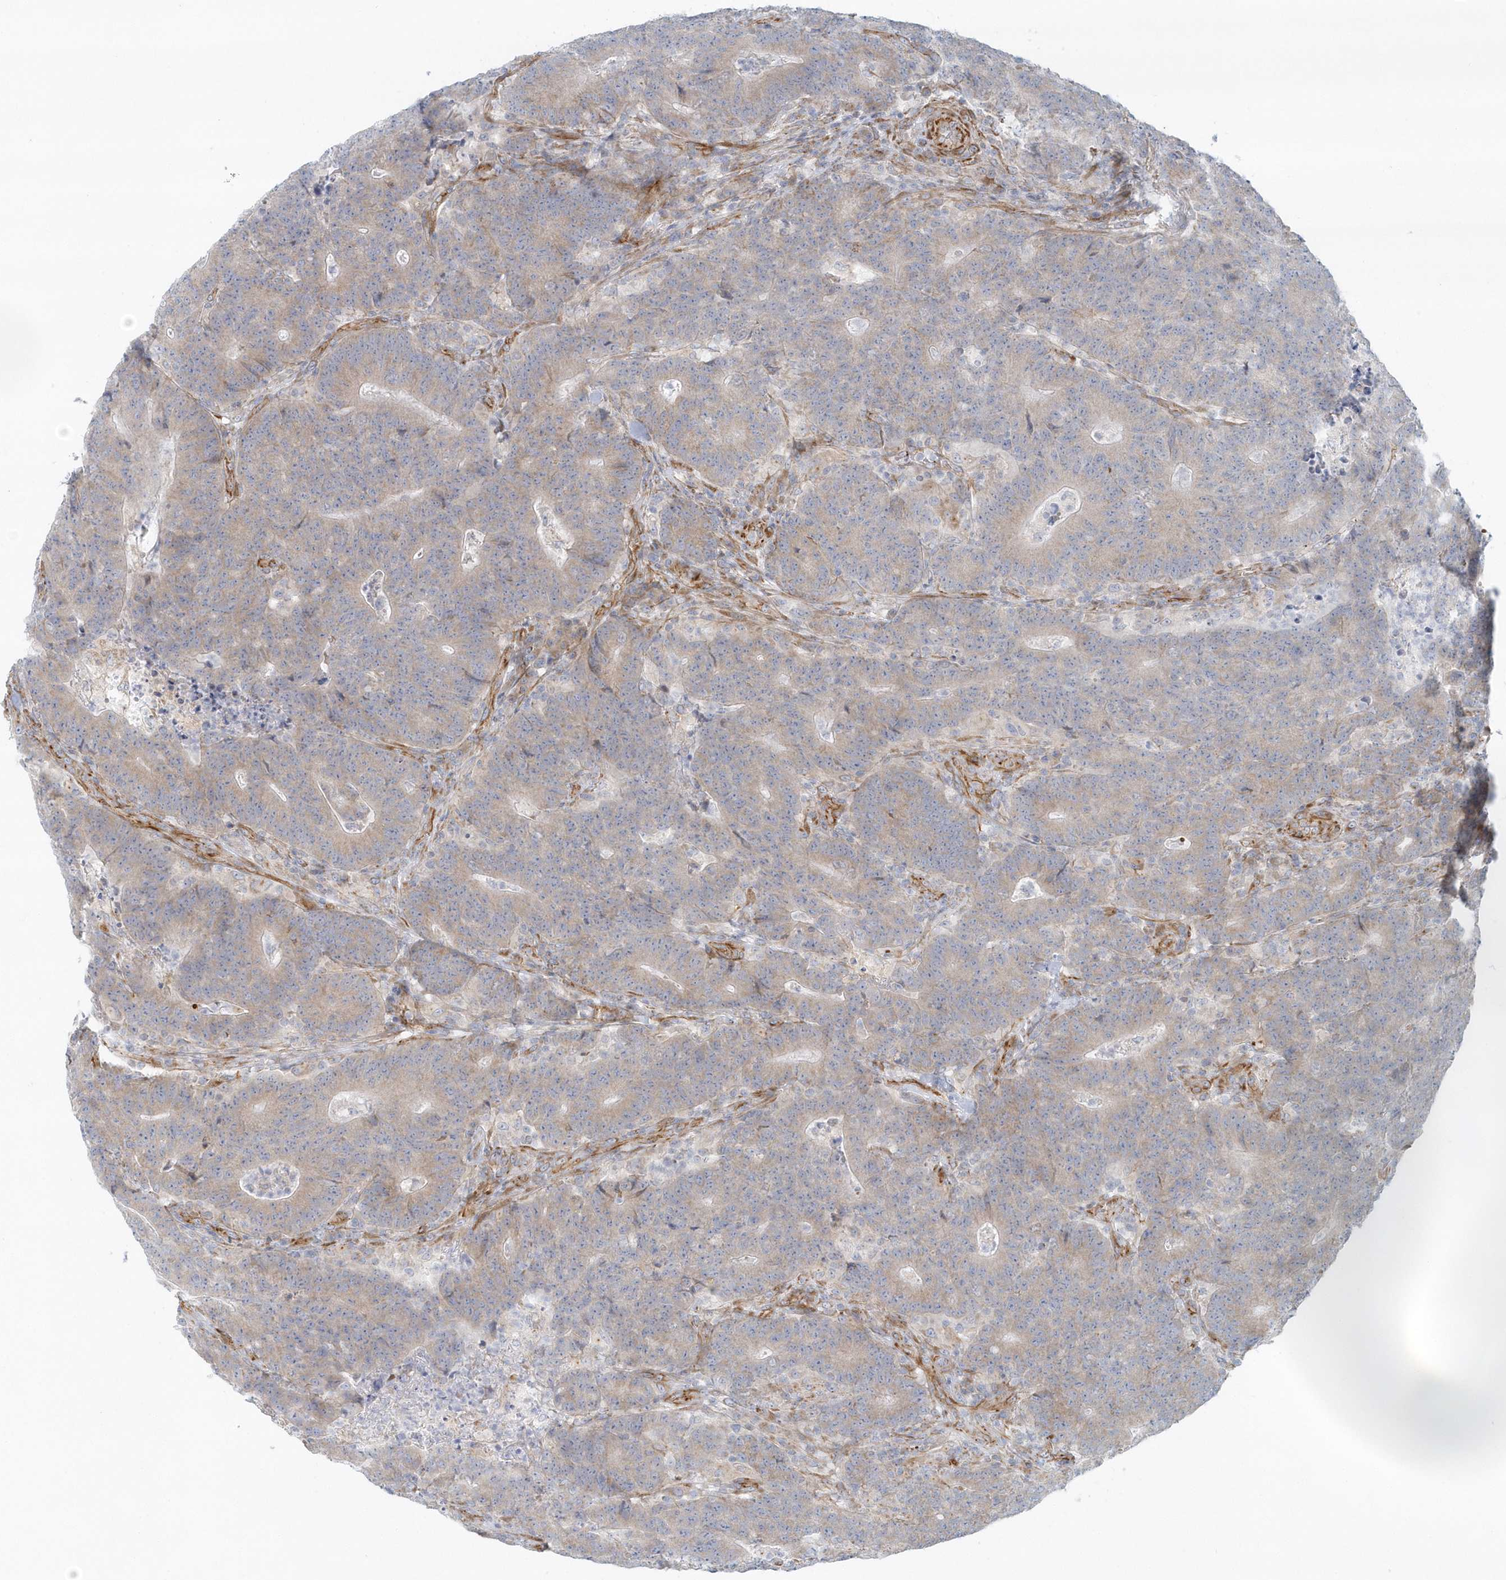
{"staining": {"intensity": "weak", "quantity": "<25%", "location": "cytoplasmic/membranous"}, "tissue": "colorectal cancer", "cell_type": "Tumor cells", "image_type": "cancer", "snomed": [{"axis": "morphology", "description": "Normal tissue, NOS"}, {"axis": "morphology", "description": "Adenocarcinoma, NOS"}, {"axis": "topography", "description": "Colon"}], "caption": "A high-resolution image shows immunohistochemistry (IHC) staining of colorectal cancer (adenocarcinoma), which exhibits no significant staining in tumor cells.", "gene": "GPR152", "patient": {"sex": "female", "age": 75}}